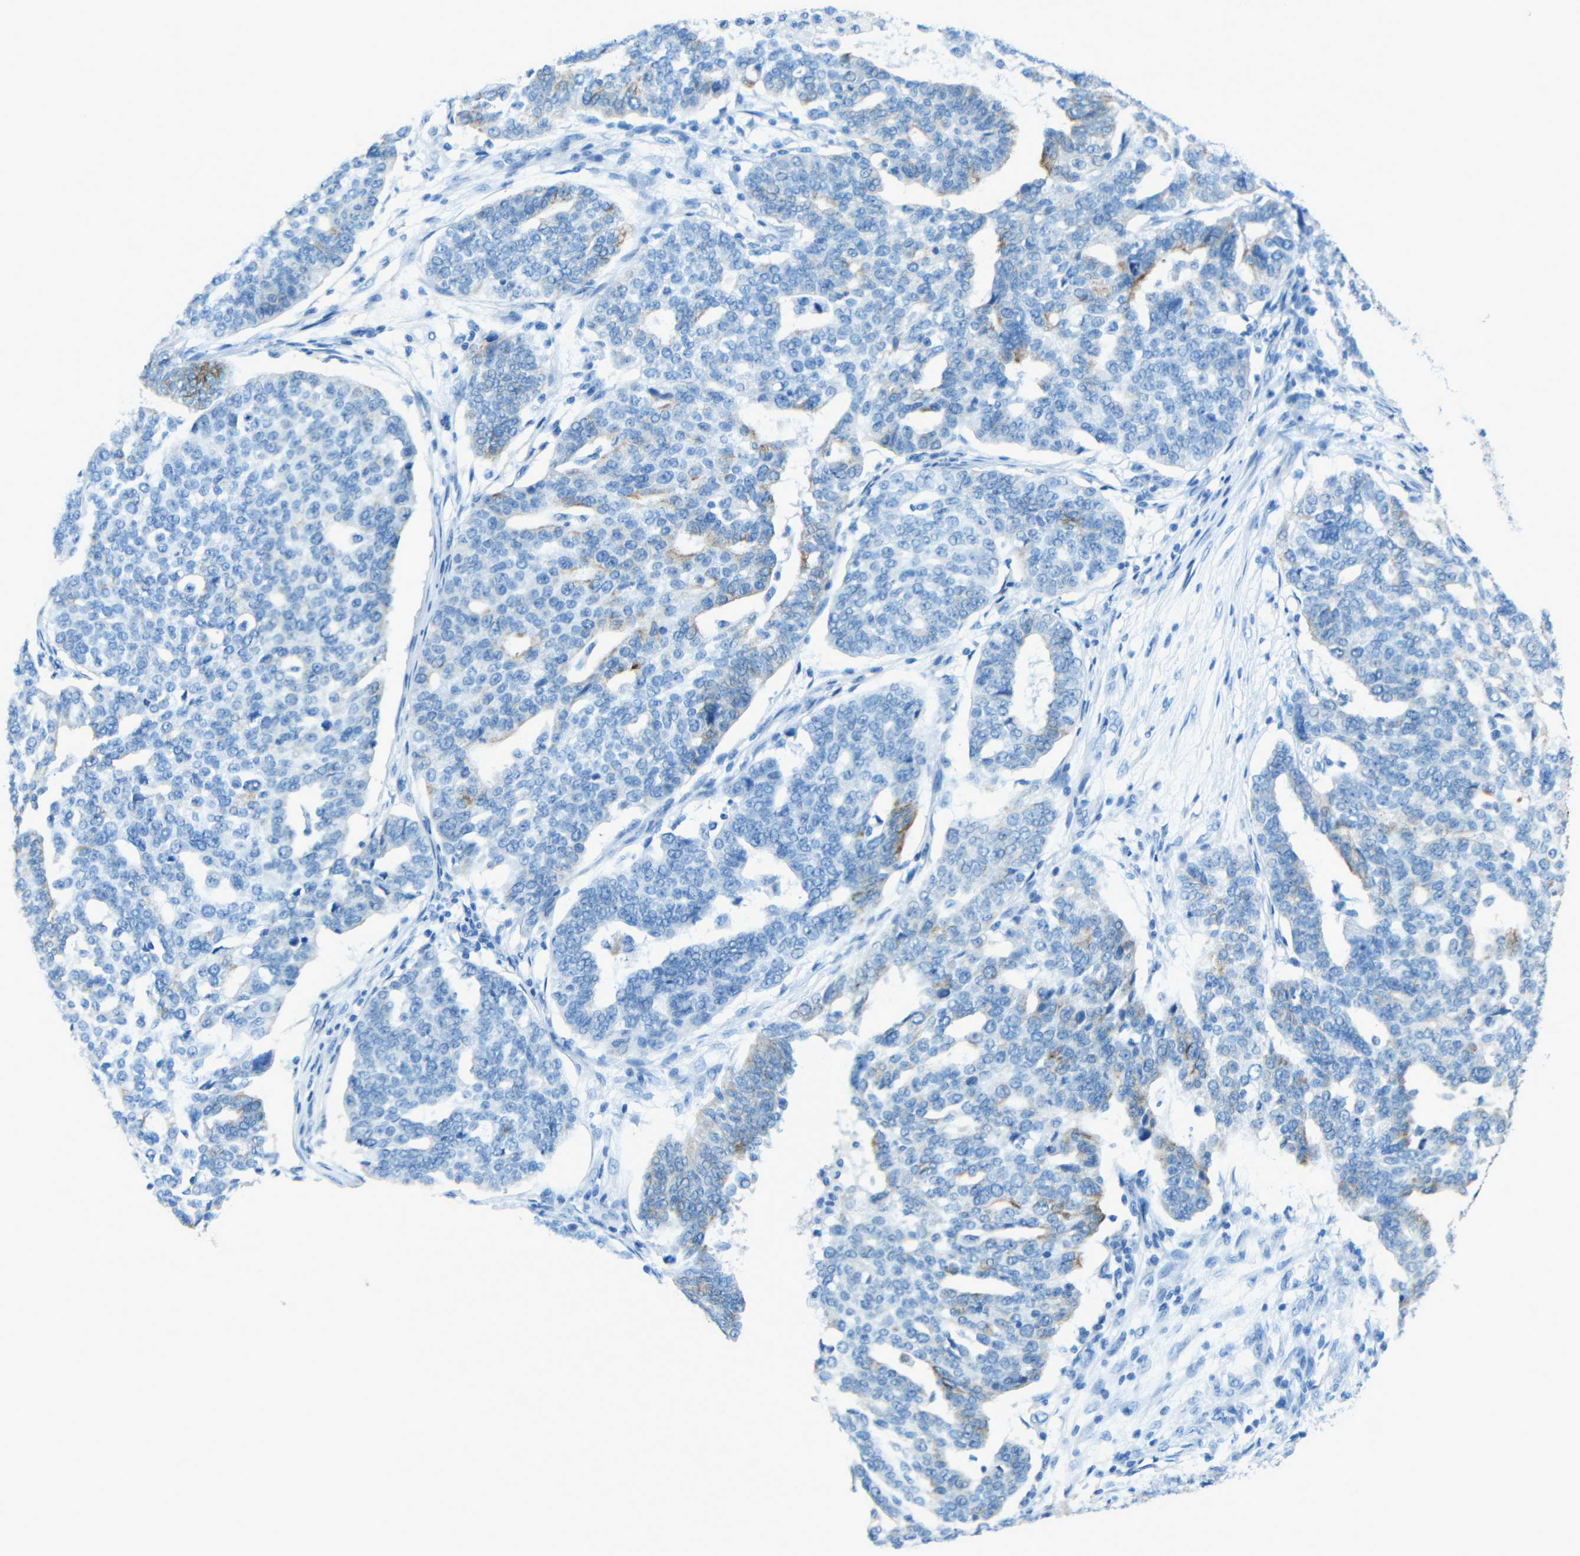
{"staining": {"intensity": "moderate", "quantity": "<25%", "location": "cytoplasmic/membranous"}, "tissue": "ovarian cancer", "cell_type": "Tumor cells", "image_type": "cancer", "snomed": [{"axis": "morphology", "description": "Cystadenocarcinoma, serous, NOS"}, {"axis": "topography", "description": "Ovary"}], "caption": "IHC histopathology image of ovarian cancer (serous cystadenocarcinoma) stained for a protein (brown), which demonstrates low levels of moderate cytoplasmic/membranous staining in about <25% of tumor cells.", "gene": "TUBB4B", "patient": {"sex": "female", "age": 59}}